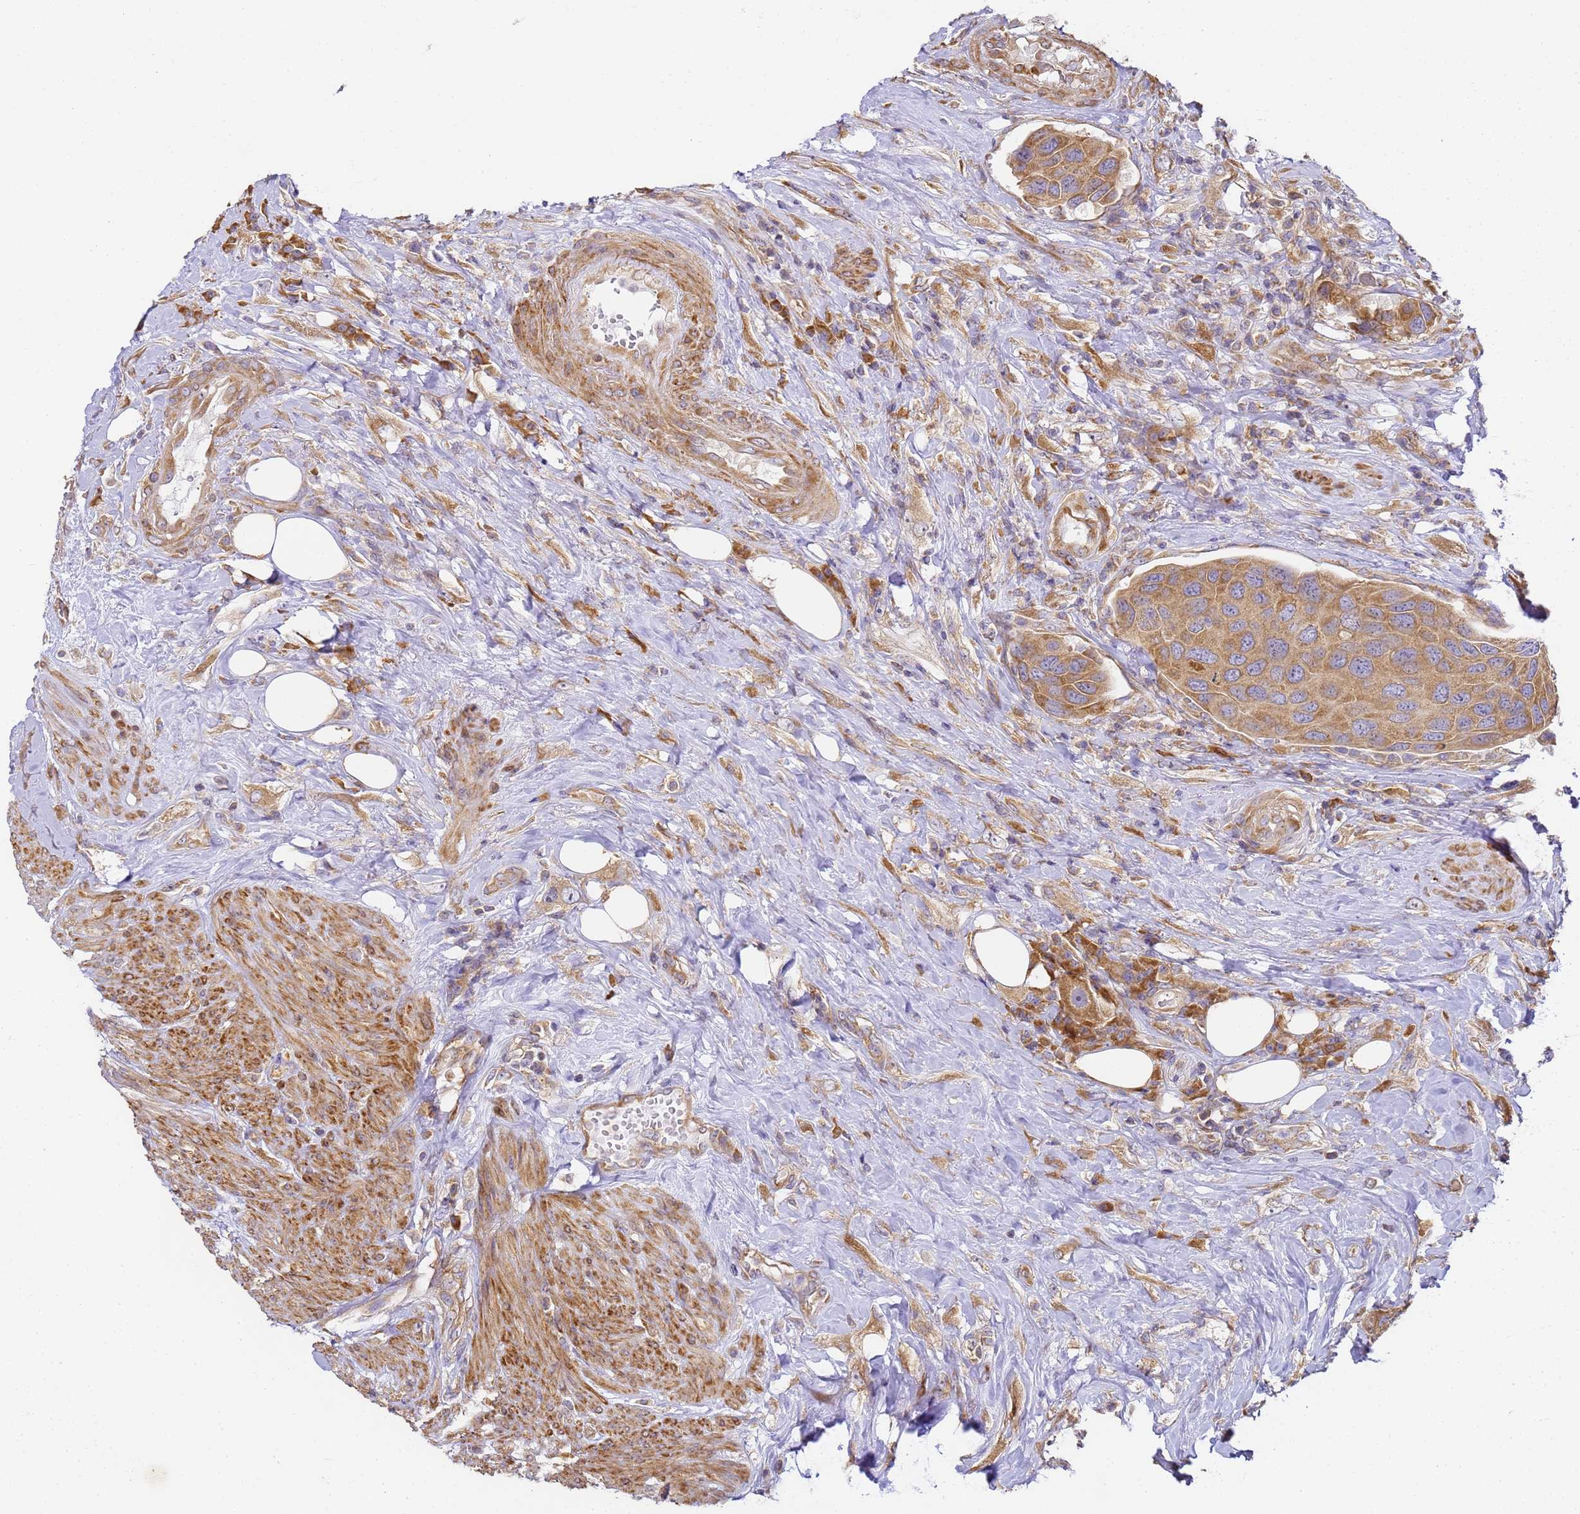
{"staining": {"intensity": "moderate", "quantity": ">75%", "location": "cytoplasmic/membranous"}, "tissue": "urothelial cancer", "cell_type": "Tumor cells", "image_type": "cancer", "snomed": [{"axis": "morphology", "description": "Urothelial carcinoma, High grade"}, {"axis": "topography", "description": "Urinary bladder"}], "caption": "A medium amount of moderate cytoplasmic/membranous expression is identified in approximately >75% of tumor cells in urothelial carcinoma (high-grade) tissue.", "gene": "RPL13A", "patient": {"sex": "male", "age": 74}}